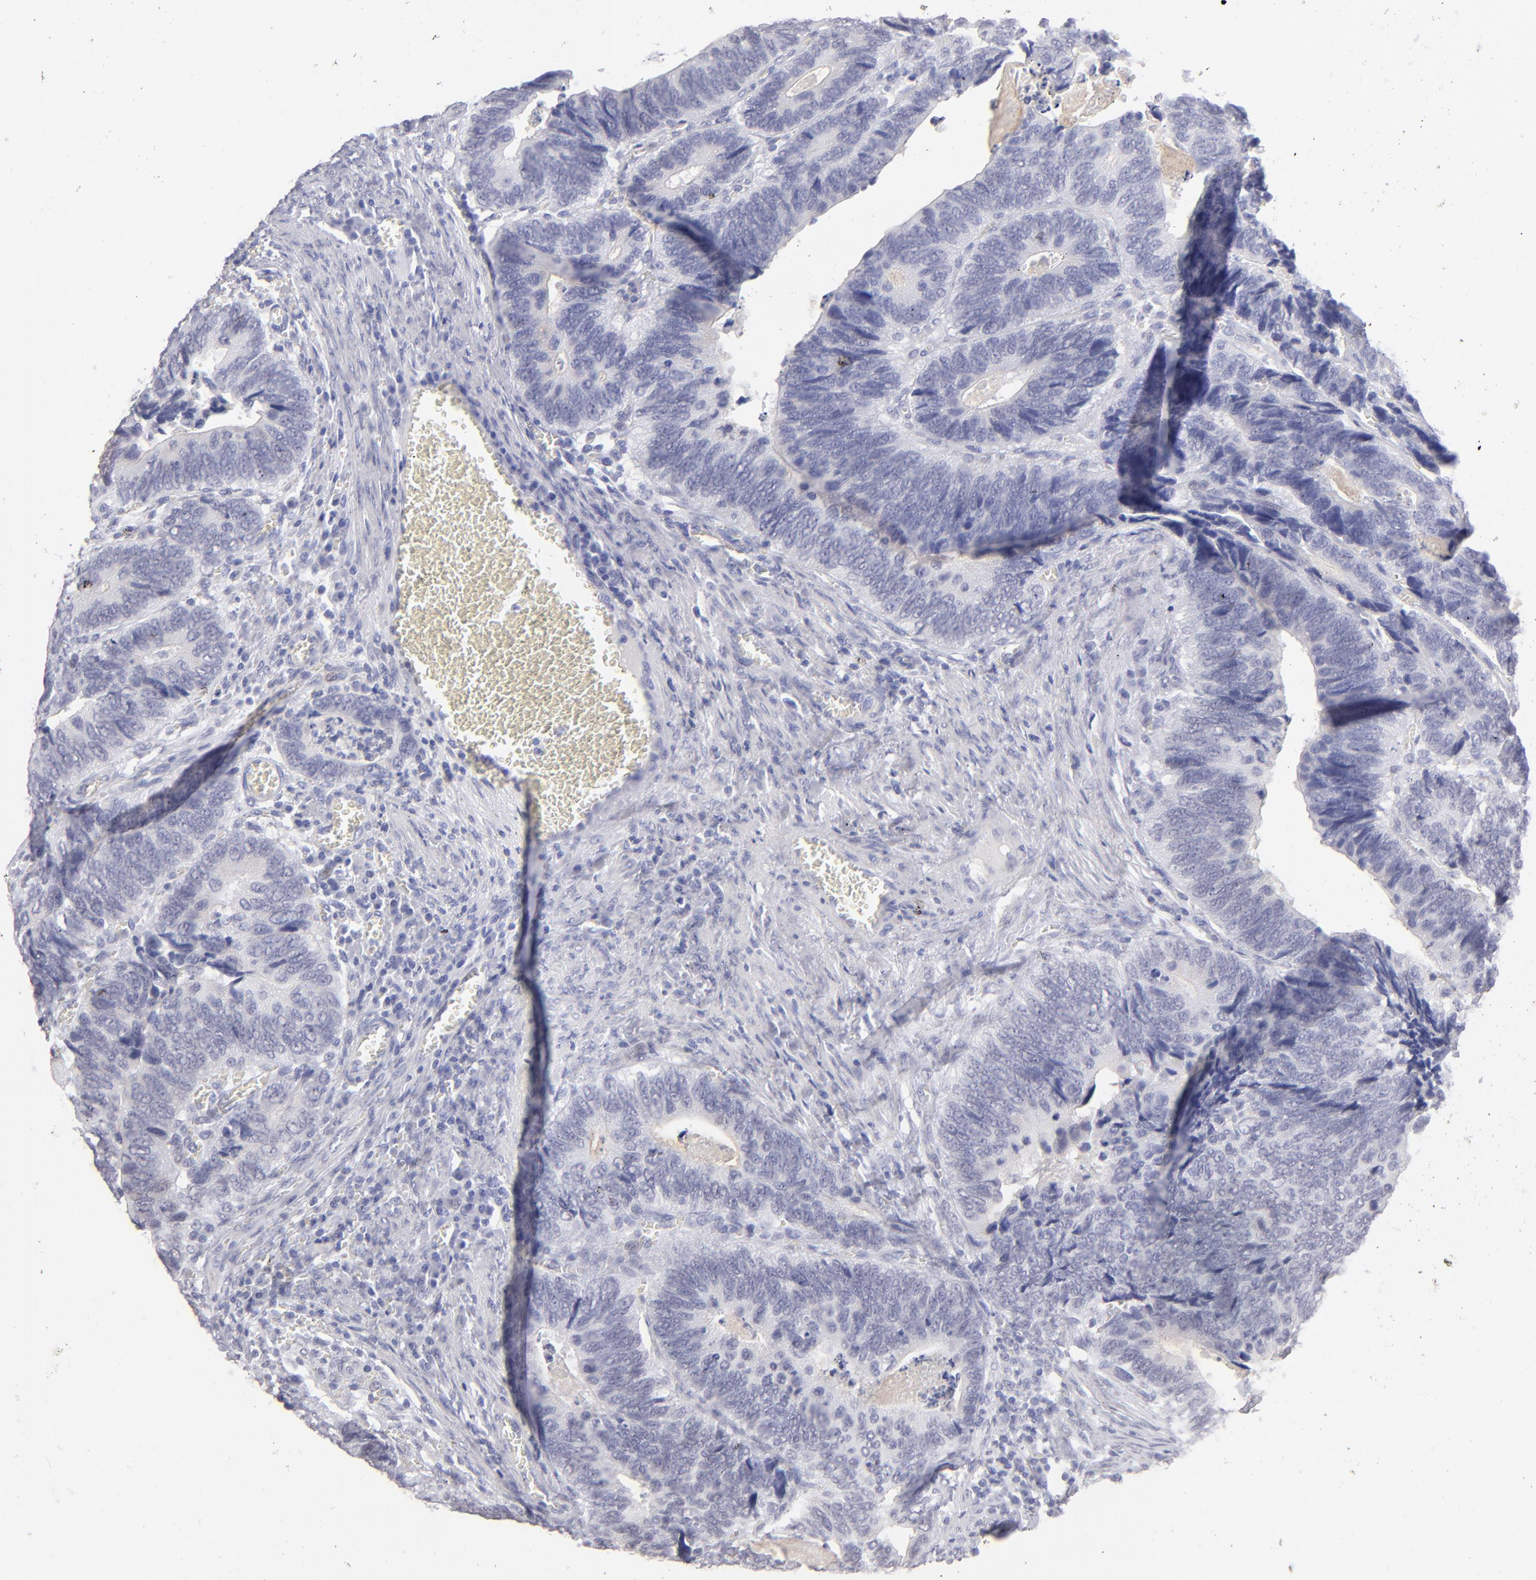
{"staining": {"intensity": "negative", "quantity": "none", "location": "none"}, "tissue": "colorectal cancer", "cell_type": "Tumor cells", "image_type": "cancer", "snomed": [{"axis": "morphology", "description": "Adenocarcinoma, NOS"}, {"axis": "topography", "description": "Colon"}], "caption": "The immunohistochemistry (IHC) micrograph has no significant staining in tumor cells of adenocarcinoma (colorectal) tissue. Brightfield microscopy of immunohistochemistry (IHC) stained with DAB (3,3'-diaminobenzidine) (brown) and hematoxylin (blue), captured at high magnification.", "gene": "ALDOB", "patient": {"sex": "male", "age": 72}}